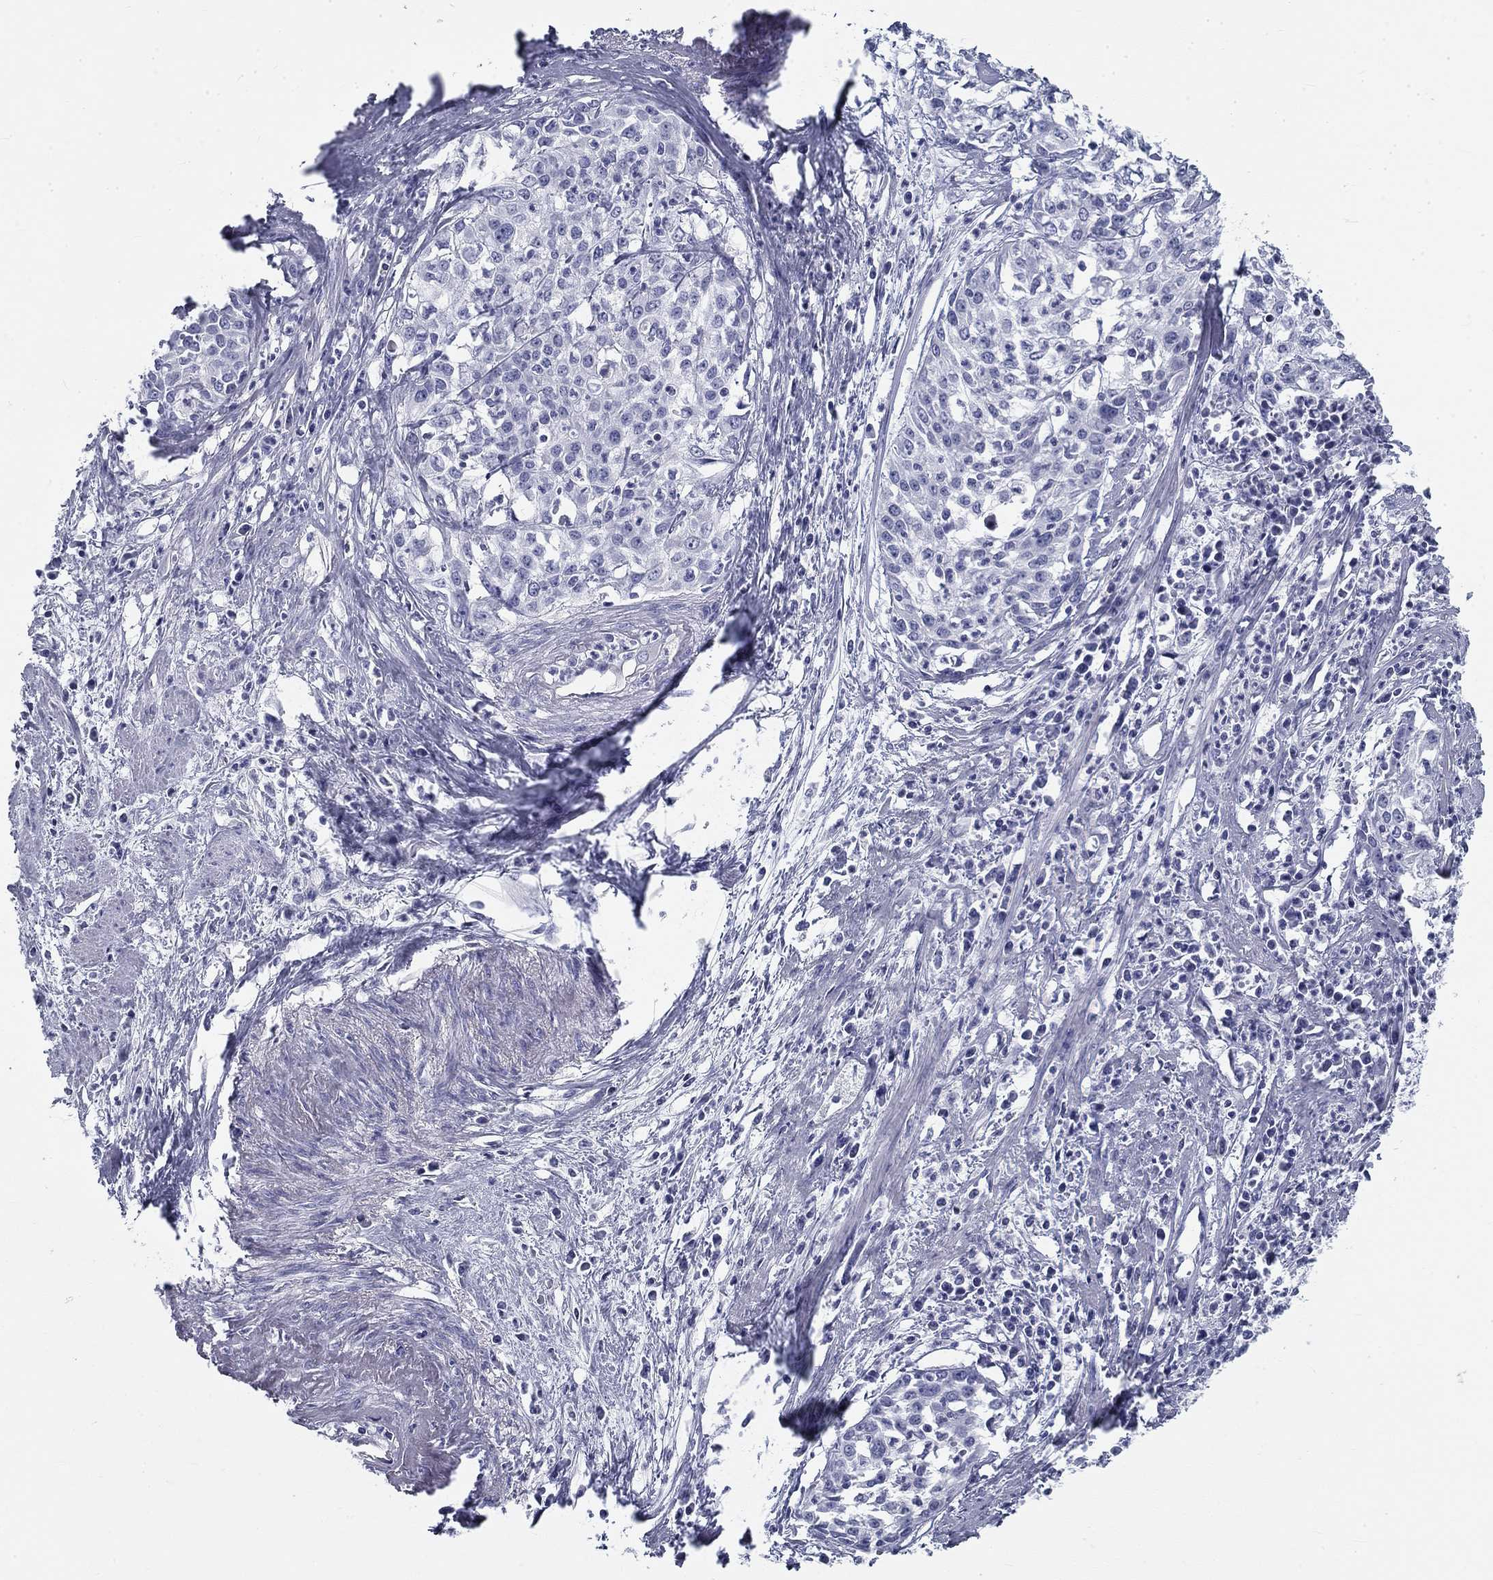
{"staining": {"intensity": "negative", "quantity": "none", "location": "none"}, "tissue": "cervical cancer", "cell_type": "Tumor cells", "image_type": "cancer", "snomed": [{"axis": "morphology", "description": "Squamous cell carcinoma, NOS"}, {"axis": "topography", "description": "Cervix"}], "caption": "Human cervical cancer (squamous cell carcinoma) stained for a protein using immunohistochemistry demonstrates no positivity in tumor cells.", "gene": "GALNTL5", "patient": {"sex": "female", "age": 39}}